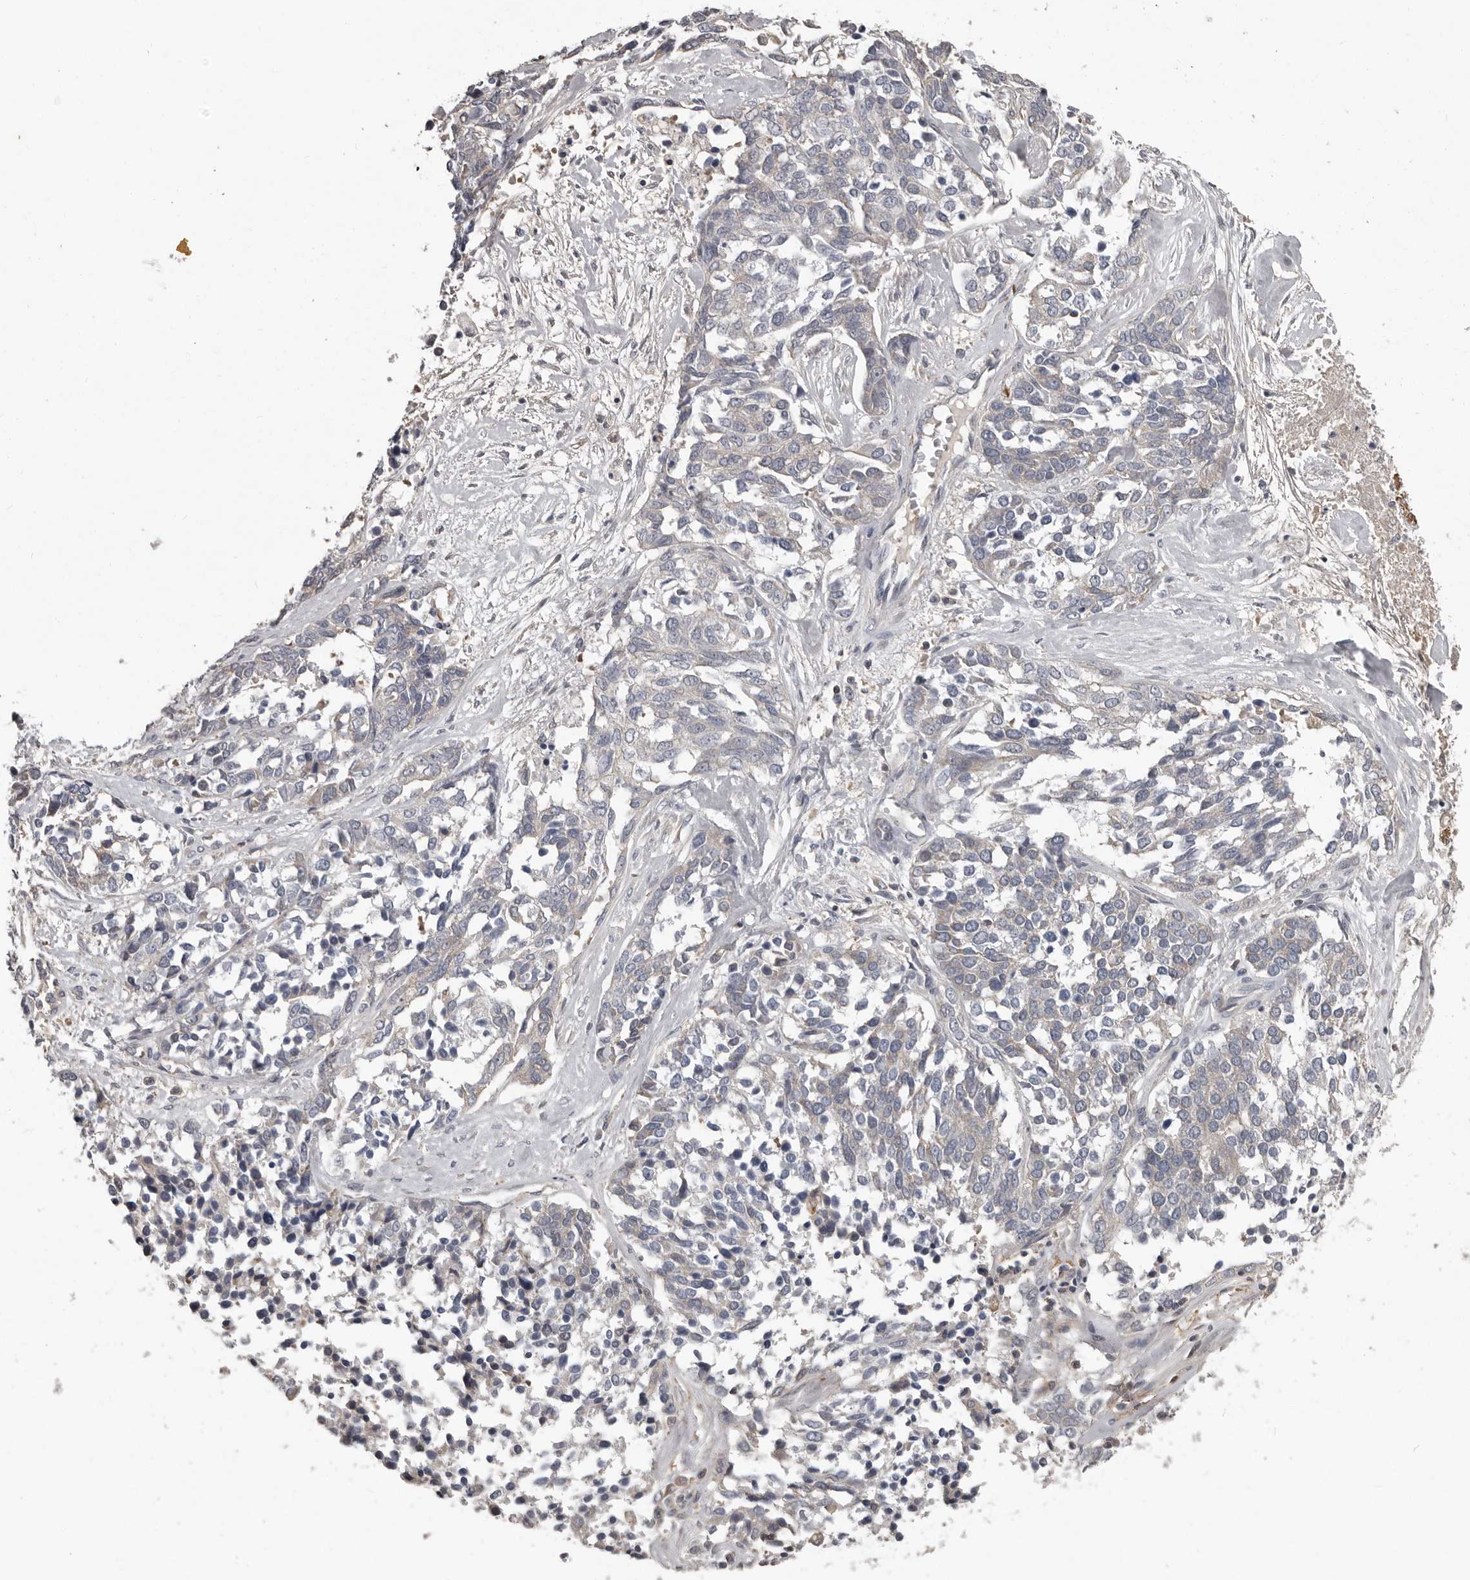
{"staining": {"intensity": "negative", "quantity": "none", "location": "none"}, "tissue": "ovarian cancer", "cell_type": "Tumor cells", "image_type": "cancer", "snomed": [{"axis": "morphology", "description": "Cystadenocarcinoma, serous, NOS"}, {"axis": "topography", "description": "Ovary"}], "caption": "Immunohistochemical staining of ovarian cancer (serous cystadenocarcinoma) exhibits no significant staining in tumor cells.", "gene": "CA6", "patient": {"sex": "female", "age": 44}}